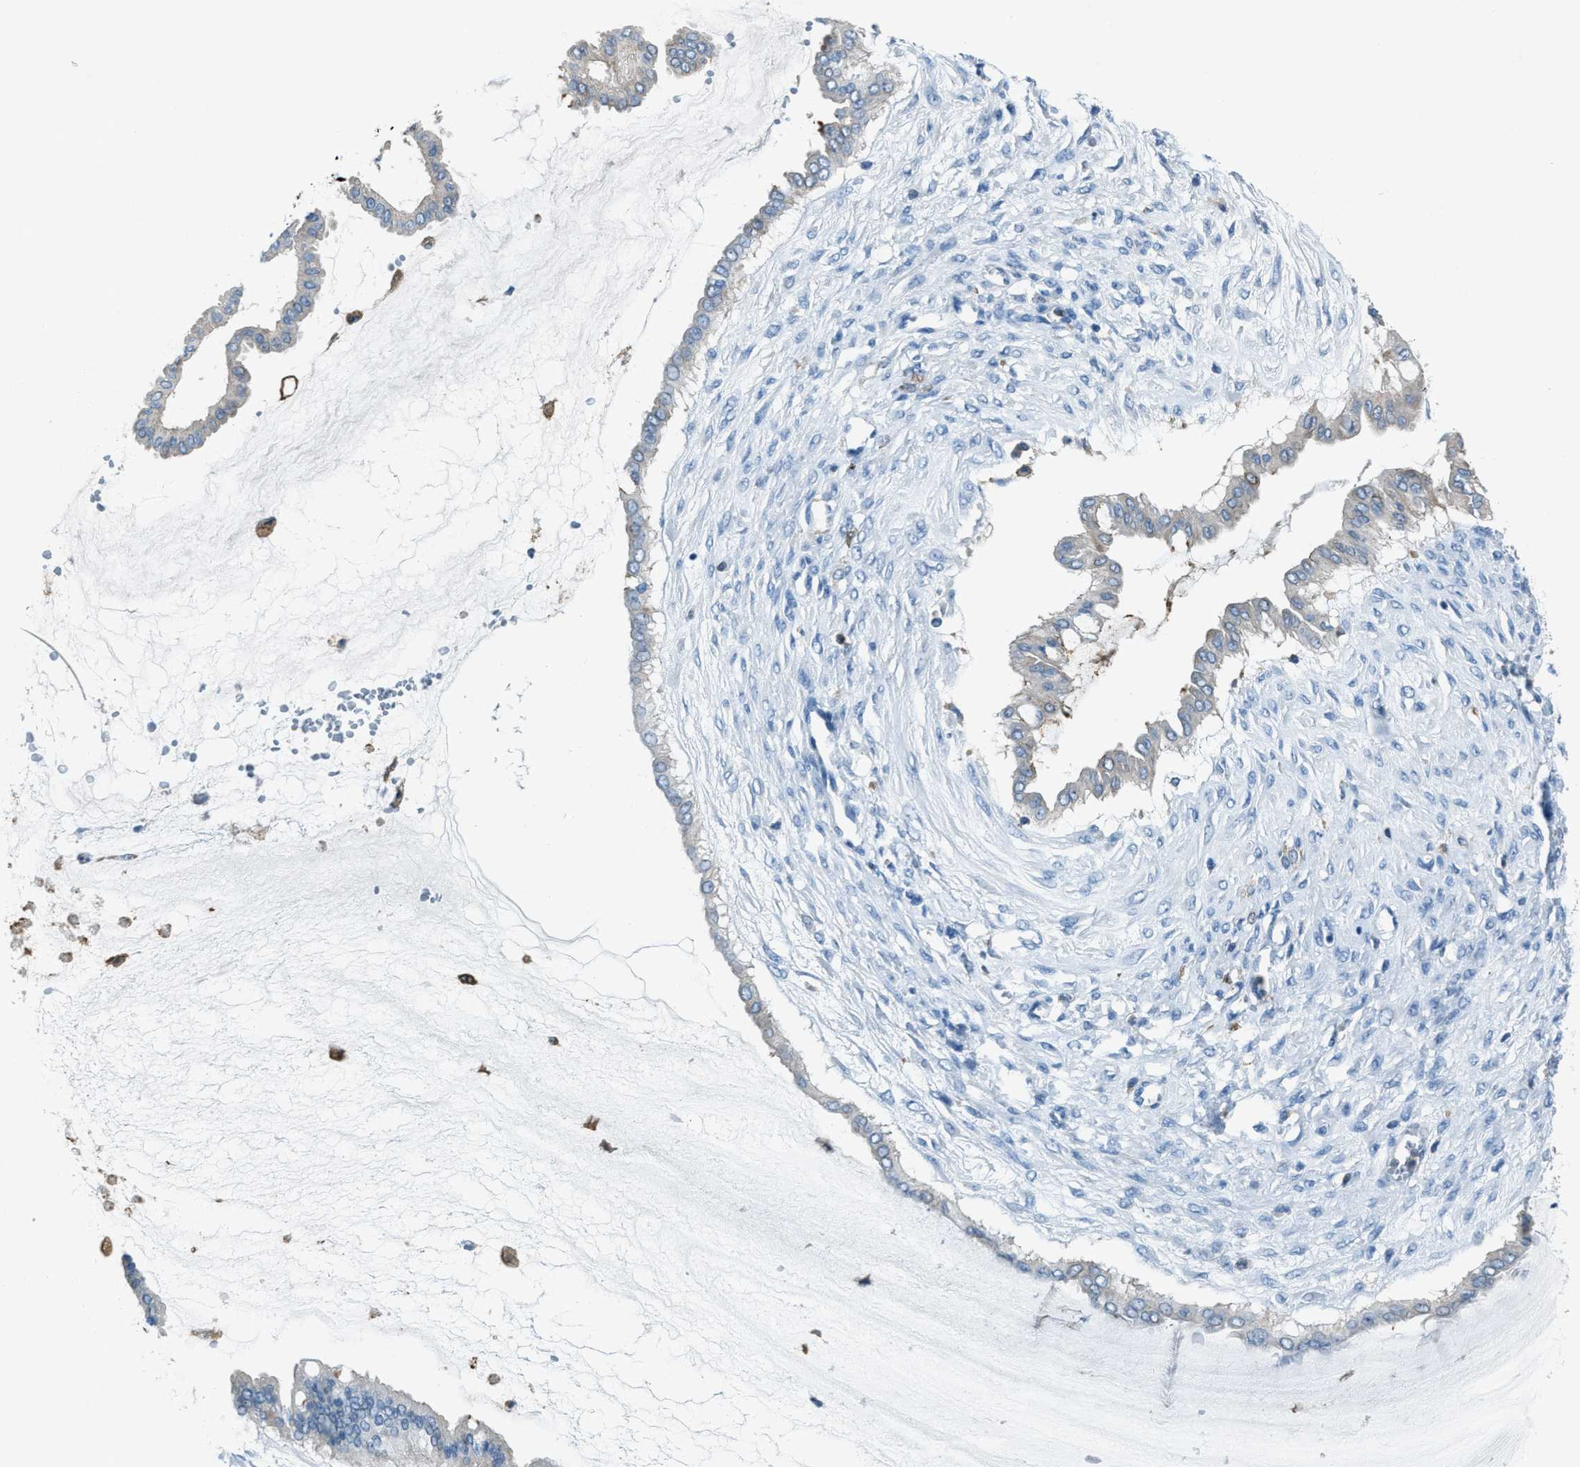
{"staining": {"intensity": "weak", "quantity": "<25%", "location": "cytoplasmic/membranous"}, "tissue": "ovarian cancer", "cell_type": "Tumor cells", "image_type": "cancer", "snomed": [{"axis": "morphology", "description": "Cystadenocarcinoma, mucinous, NOS"}, {"axis": "topography", "description": "Ovary"}], "caption": "High power microscopy histopathology image of an immunohistochemistry (IHC) photomicrograph of ovarian cancer (mucinous cystadenocarcinoma), revealing no significant expression in tumor cells. (DAB (3,3'-diaminobenzidine) IHC, high magnification).", "gene": "MATCAP2", "patient": {"sex": "female", "age": 73}}